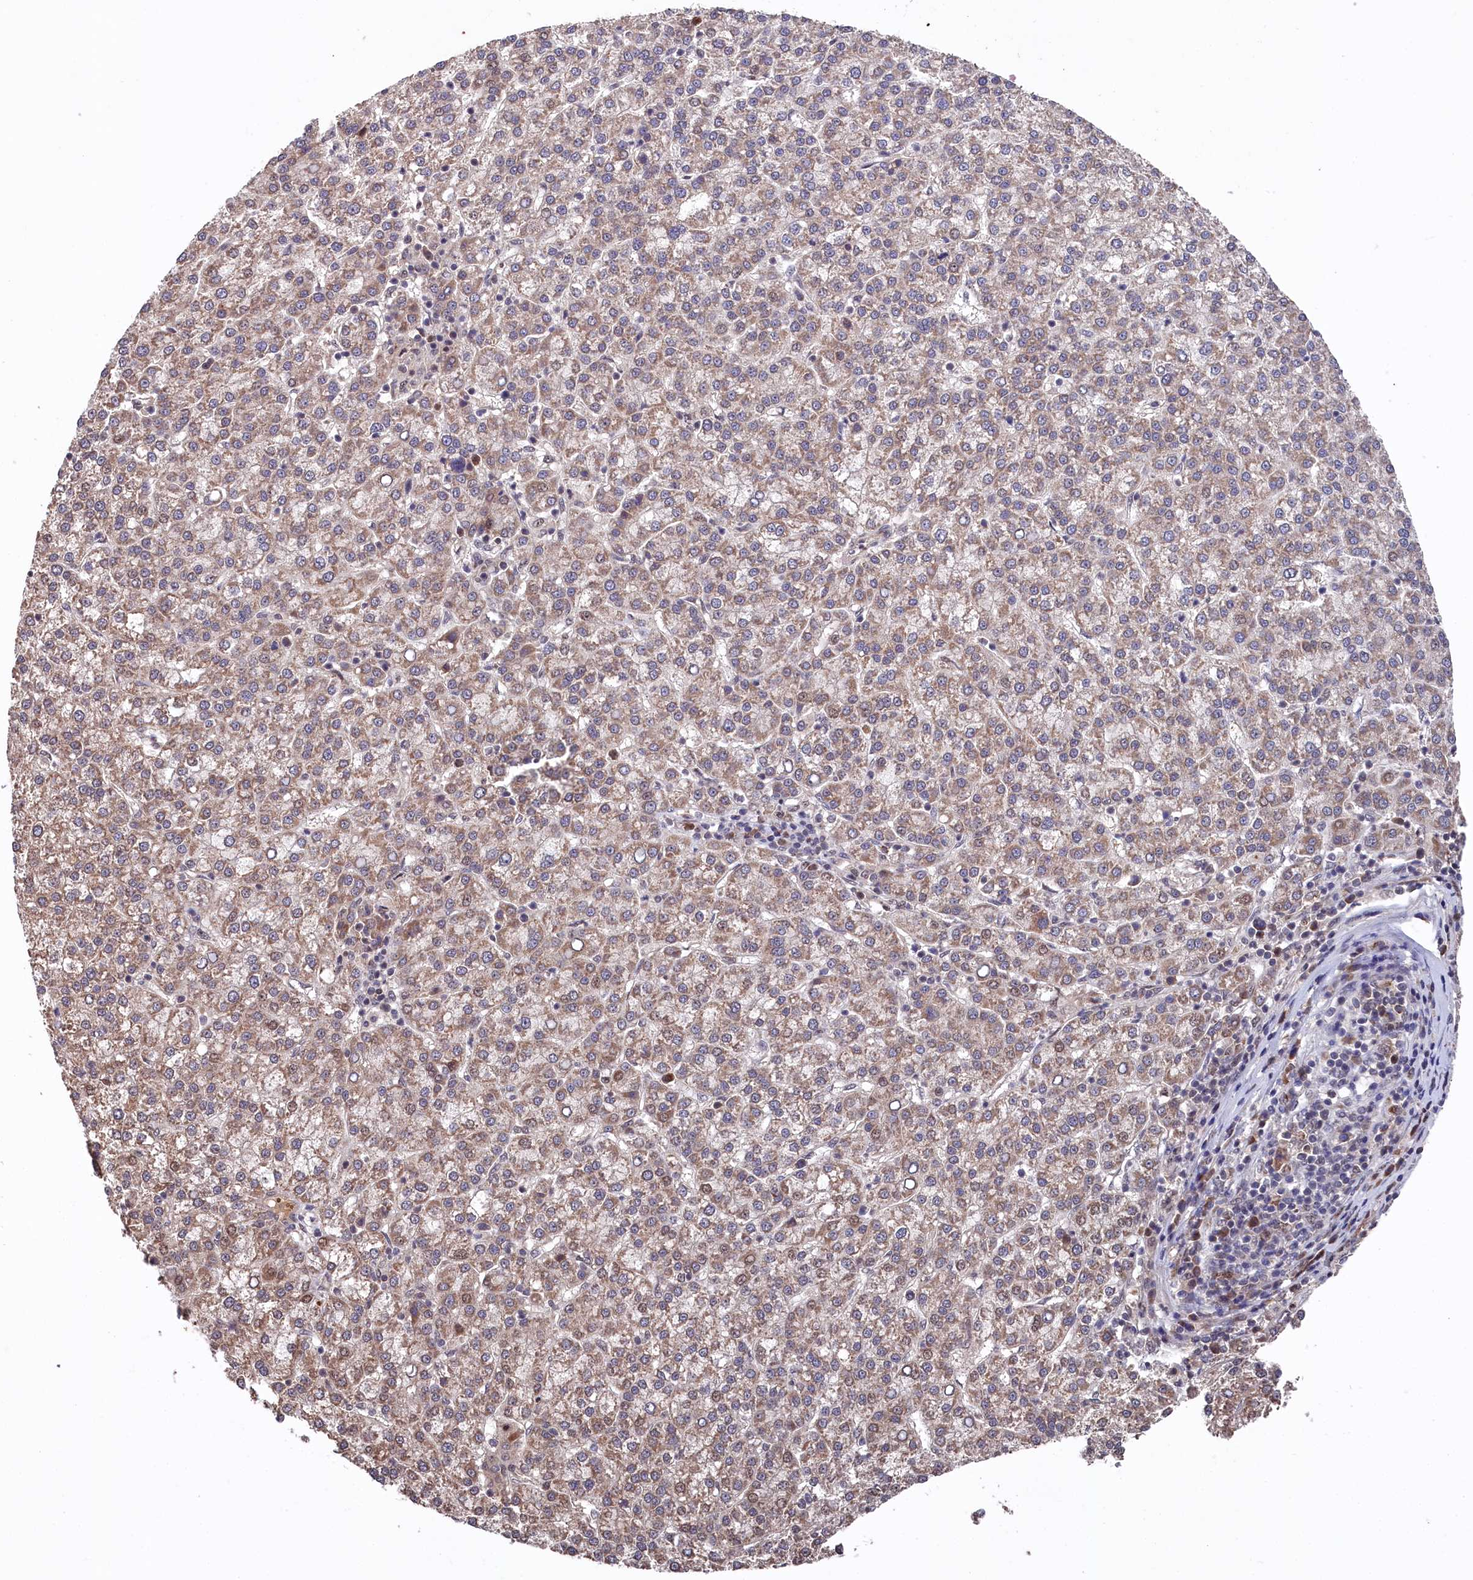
{"staining": {"intensity": "moderate", "quantity": ">75%", "location": "cytoplasmic/membranous"}, "tissue": "liver cancer", "cell_type": "Tumor cells", "image_type": "cancer", "snomed": [{"axis": "morphology", "description": "Carcinoma, Hepatocellular, NOS"}, {"axis": "topography", "description": "Liver"}], "caption": "Liver cancer was stained to show a protein in brown. There is medium levels of moderate cytoplasmic/membranous positivity in about >75% of tumor cells.", "gene": "CLPX", "patient": {"sex": "female", "age": 58}}